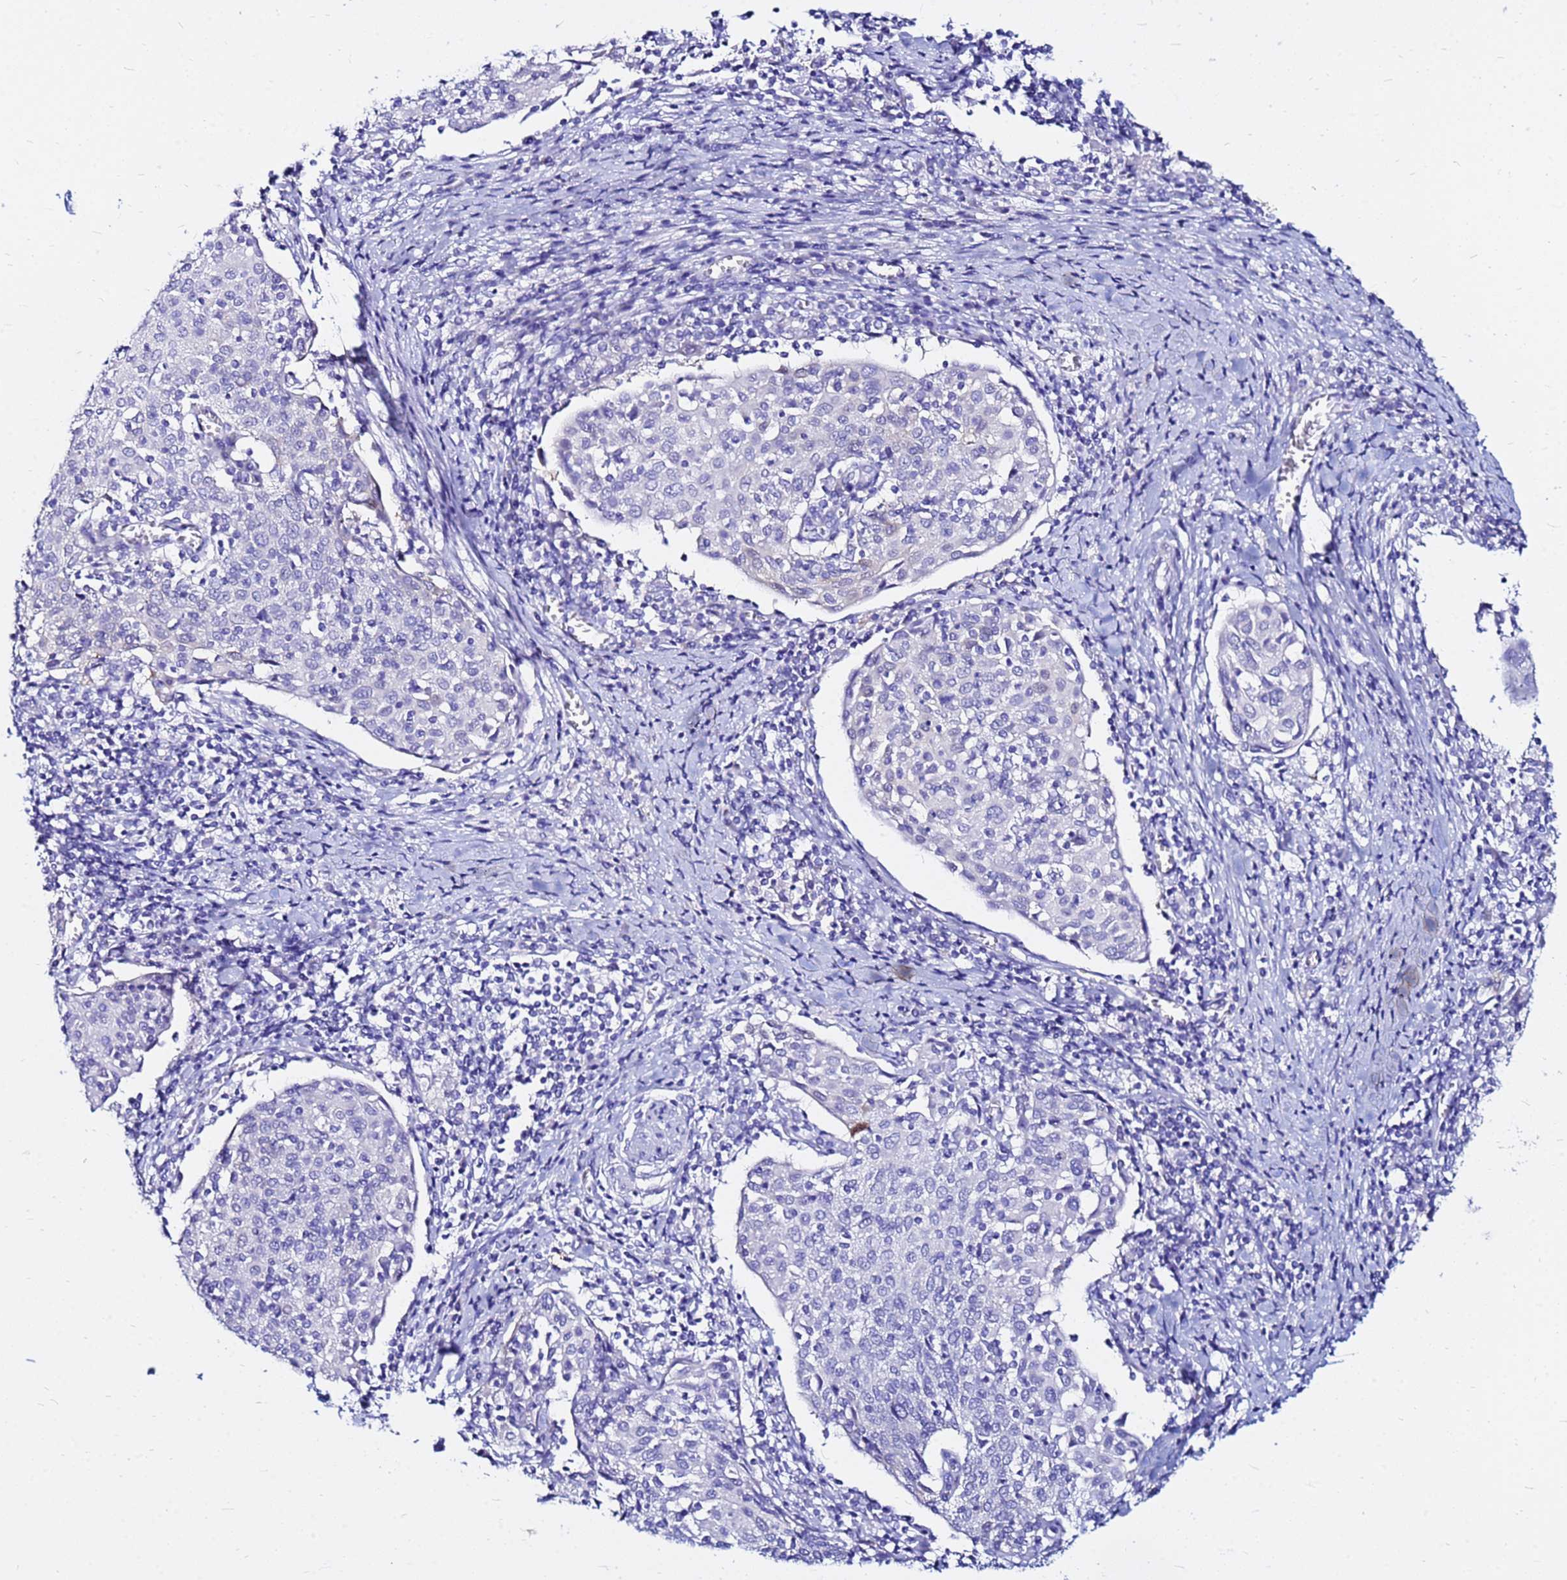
{"staining": {"intensity": "negative", "quantity": "none", "location": "none"}, "tissue": "cervical cancer", "cell_type": "Tumor cells", "image_type": "cancer", "snomed": [{"axis": "morphology", "description": "Squamous cell carcinoma, NOS"}, {"axis": "topography", "description": "Cervix"}], "caption": "Cervical cancer (squamous cell carcinoma) was stained to show a protein in brown. There is no significant positivity in tumor cells. (Brightfield microscopy of DAB (3,3'-diaminobenzidine) immunohistochemistry at high magnification).", "gene": "PPP1R14C", "patient": {"sex": "female", "age": 52}}